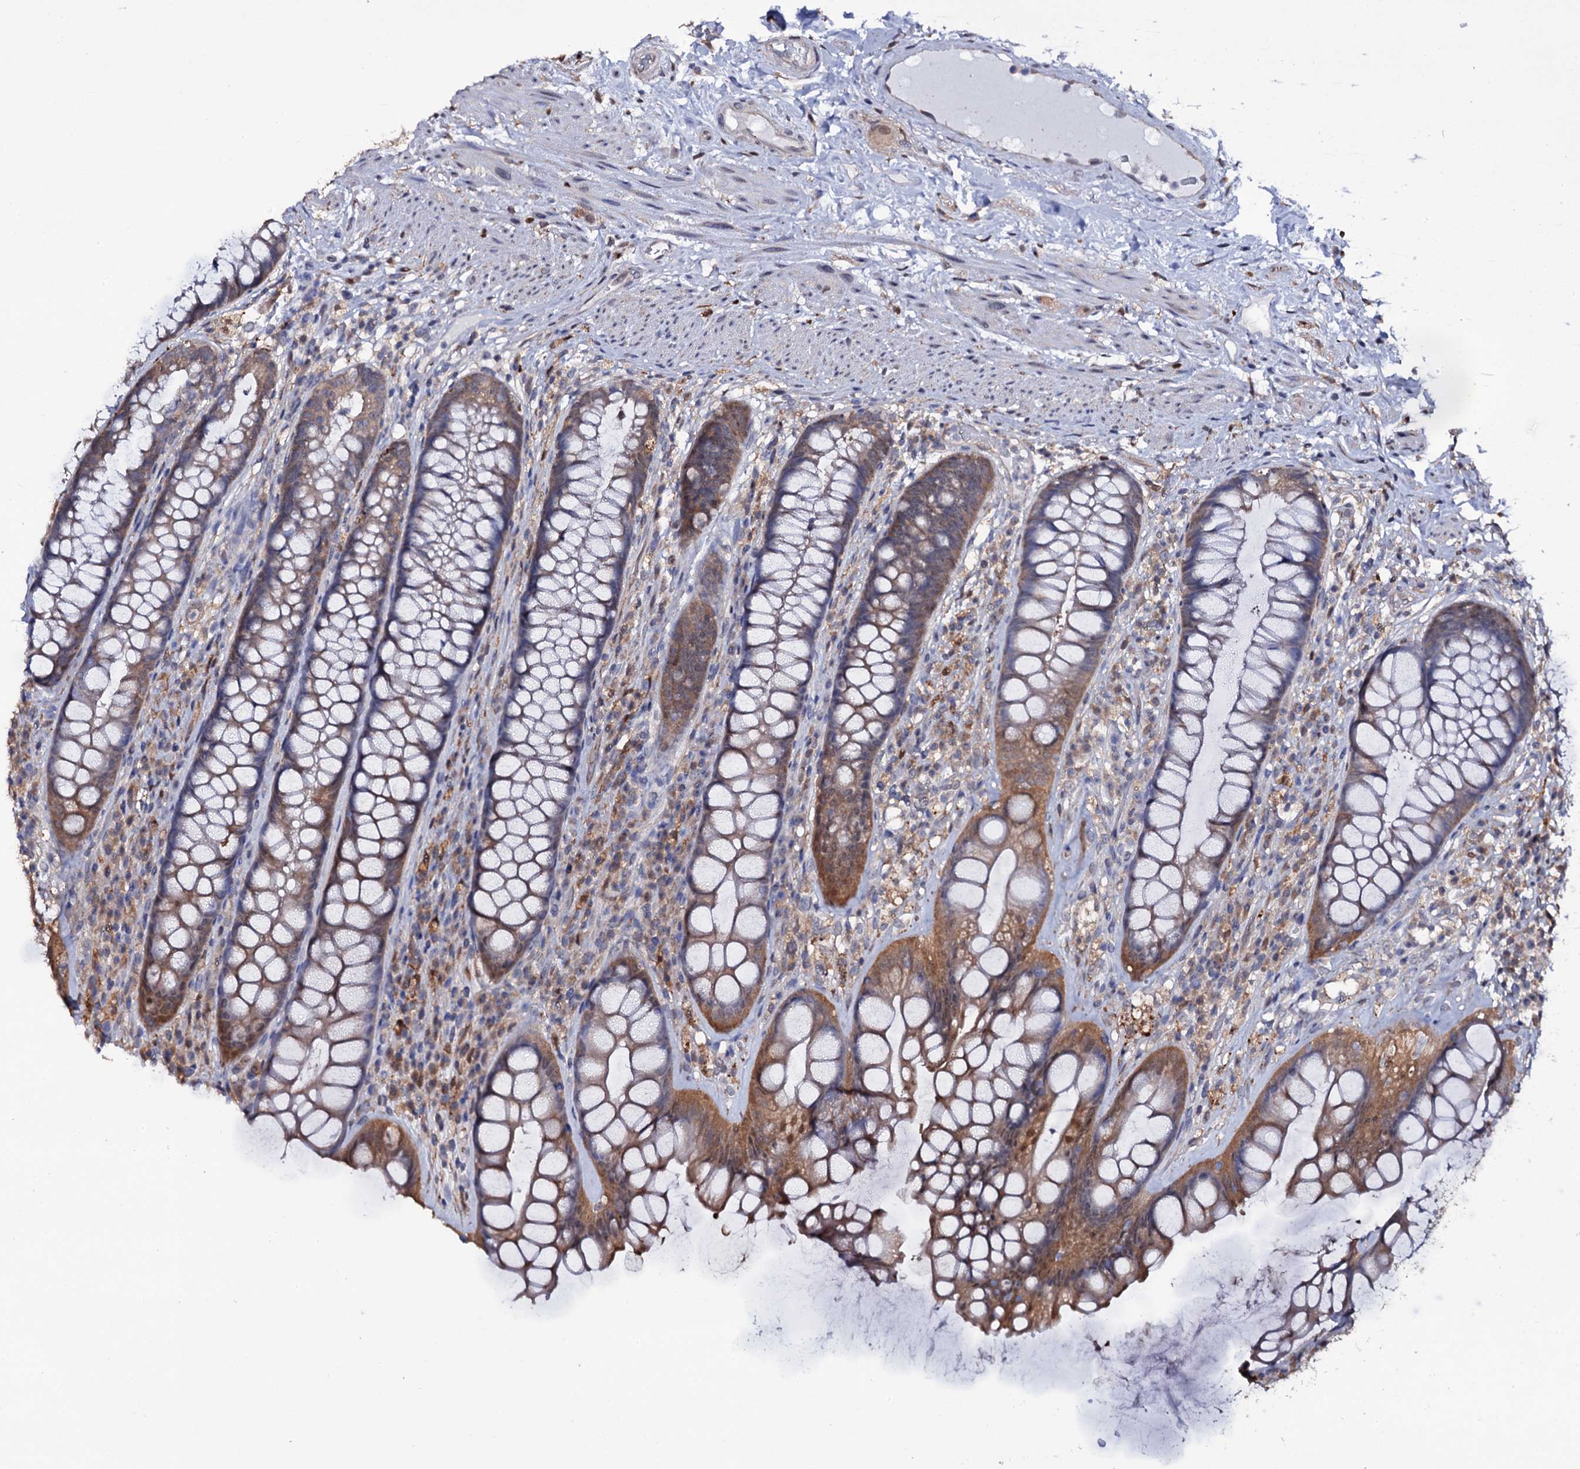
{"staining": {"intensity": "moderate", "quantity": ">75%", "location": "cytoplasmic/membranous"}, "tissue": "rectum", "cell_type": "Glandular cells", "image_type": "normal", "snomed": [{"axis": "morphology", "description": "Normal tissue, NOS"}, {"axis": "topography", "description": "Rectum"}], "caption": "This is a photomicrograph of IHC staining of normal rectum, which shows moderate expression in the cytoplasmic/membranous of glandular cells.", "gene": "CRYL1", "patient": {"sex": "male", "age": 74}}